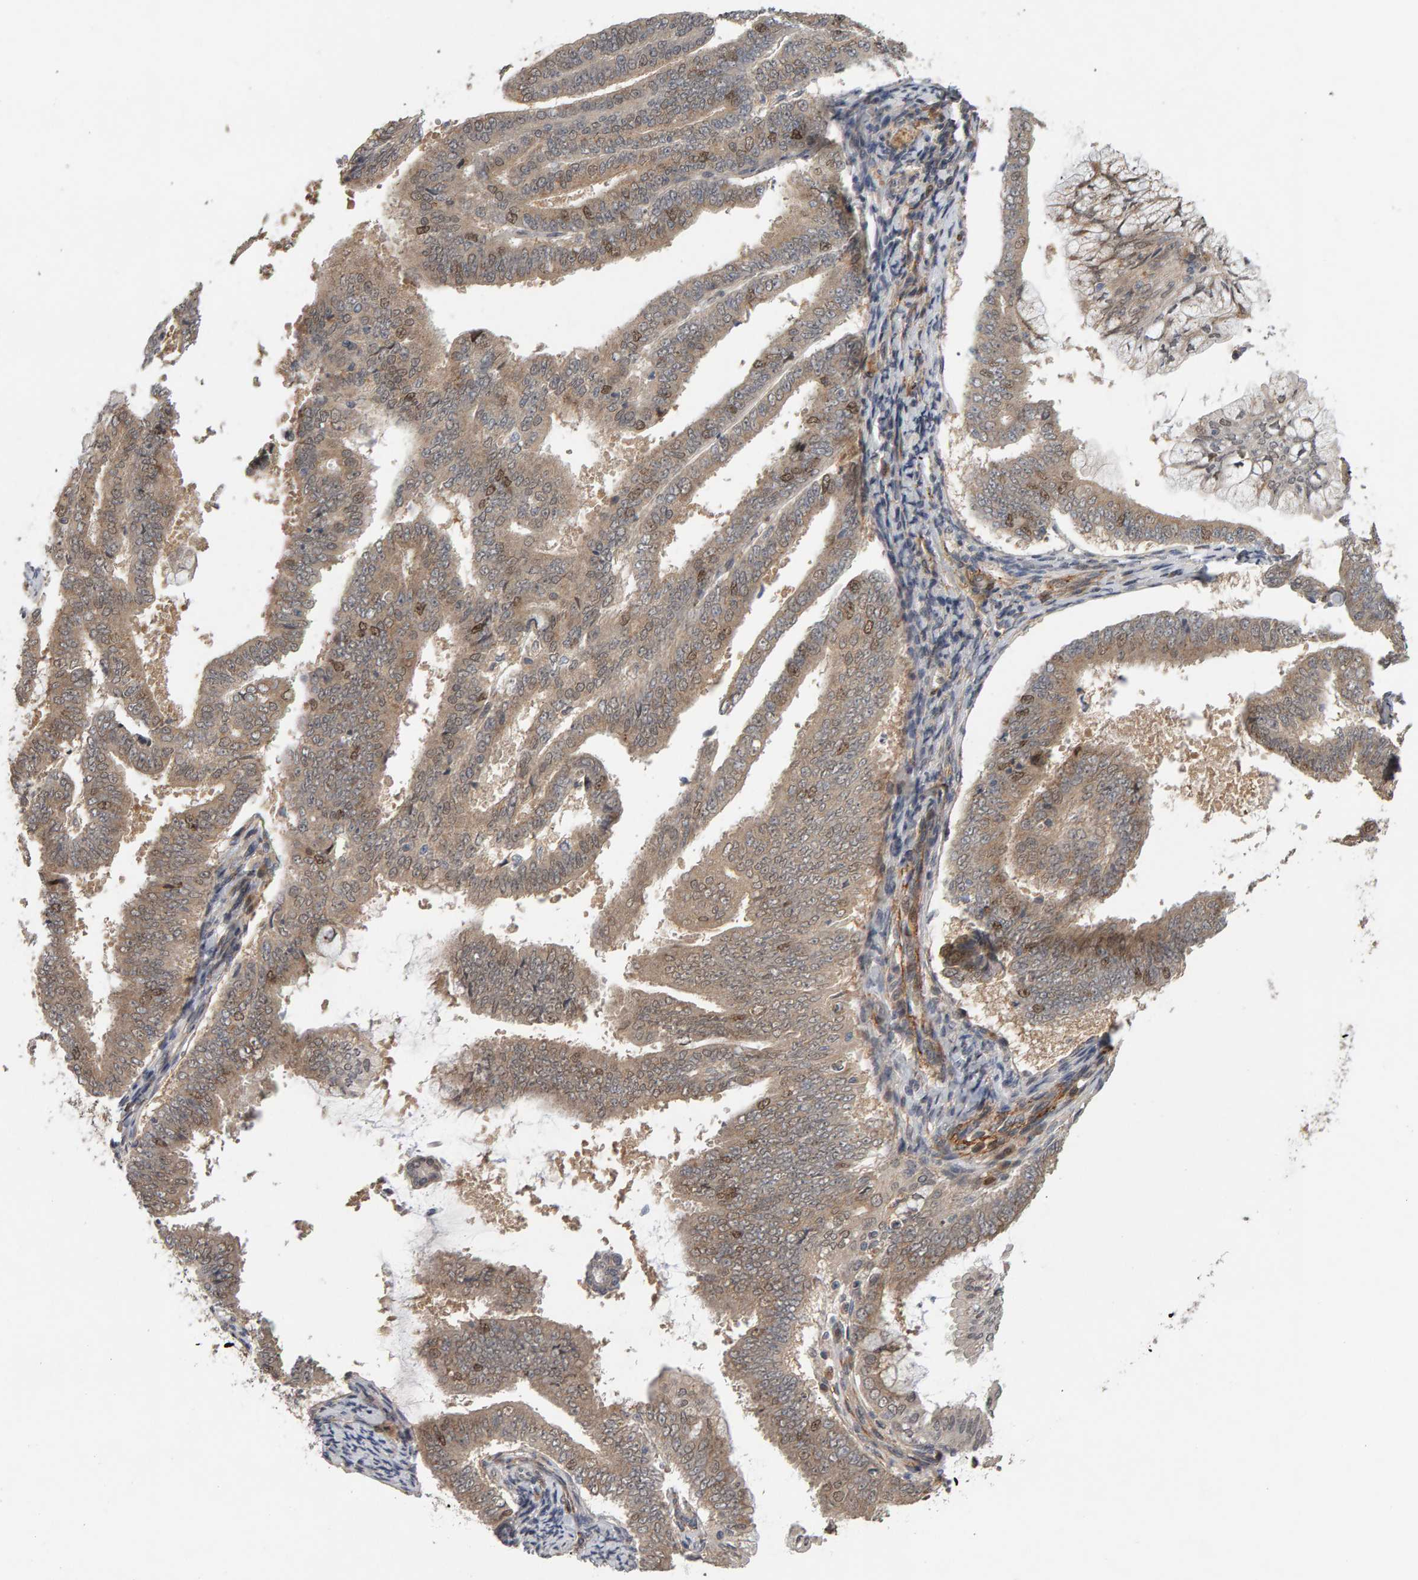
{"staining": {"intensity": "moderate", "quantity": ">75%", "location": "cytoplasmic/membranous,nuclear"}, "tissue": "endometrial cancer", "cell_type": "Tumor cells", "image_type": "cancer", "snomed": [{"axis": "morphology", "description": "Adenocarcinoma, NOS"}, {"axis": "topography", "description": "Endometrium"}], "caption": "There is medium levels of moderate cytoplasmic/membranous and nuclear expression in tumor cells of endometrial cancer (adenocarcinoma), as demonstrated by immunohistochemical staining (brown color).", "gene": "CDCA5", "patient": {"sex": "female", "age": 63}}